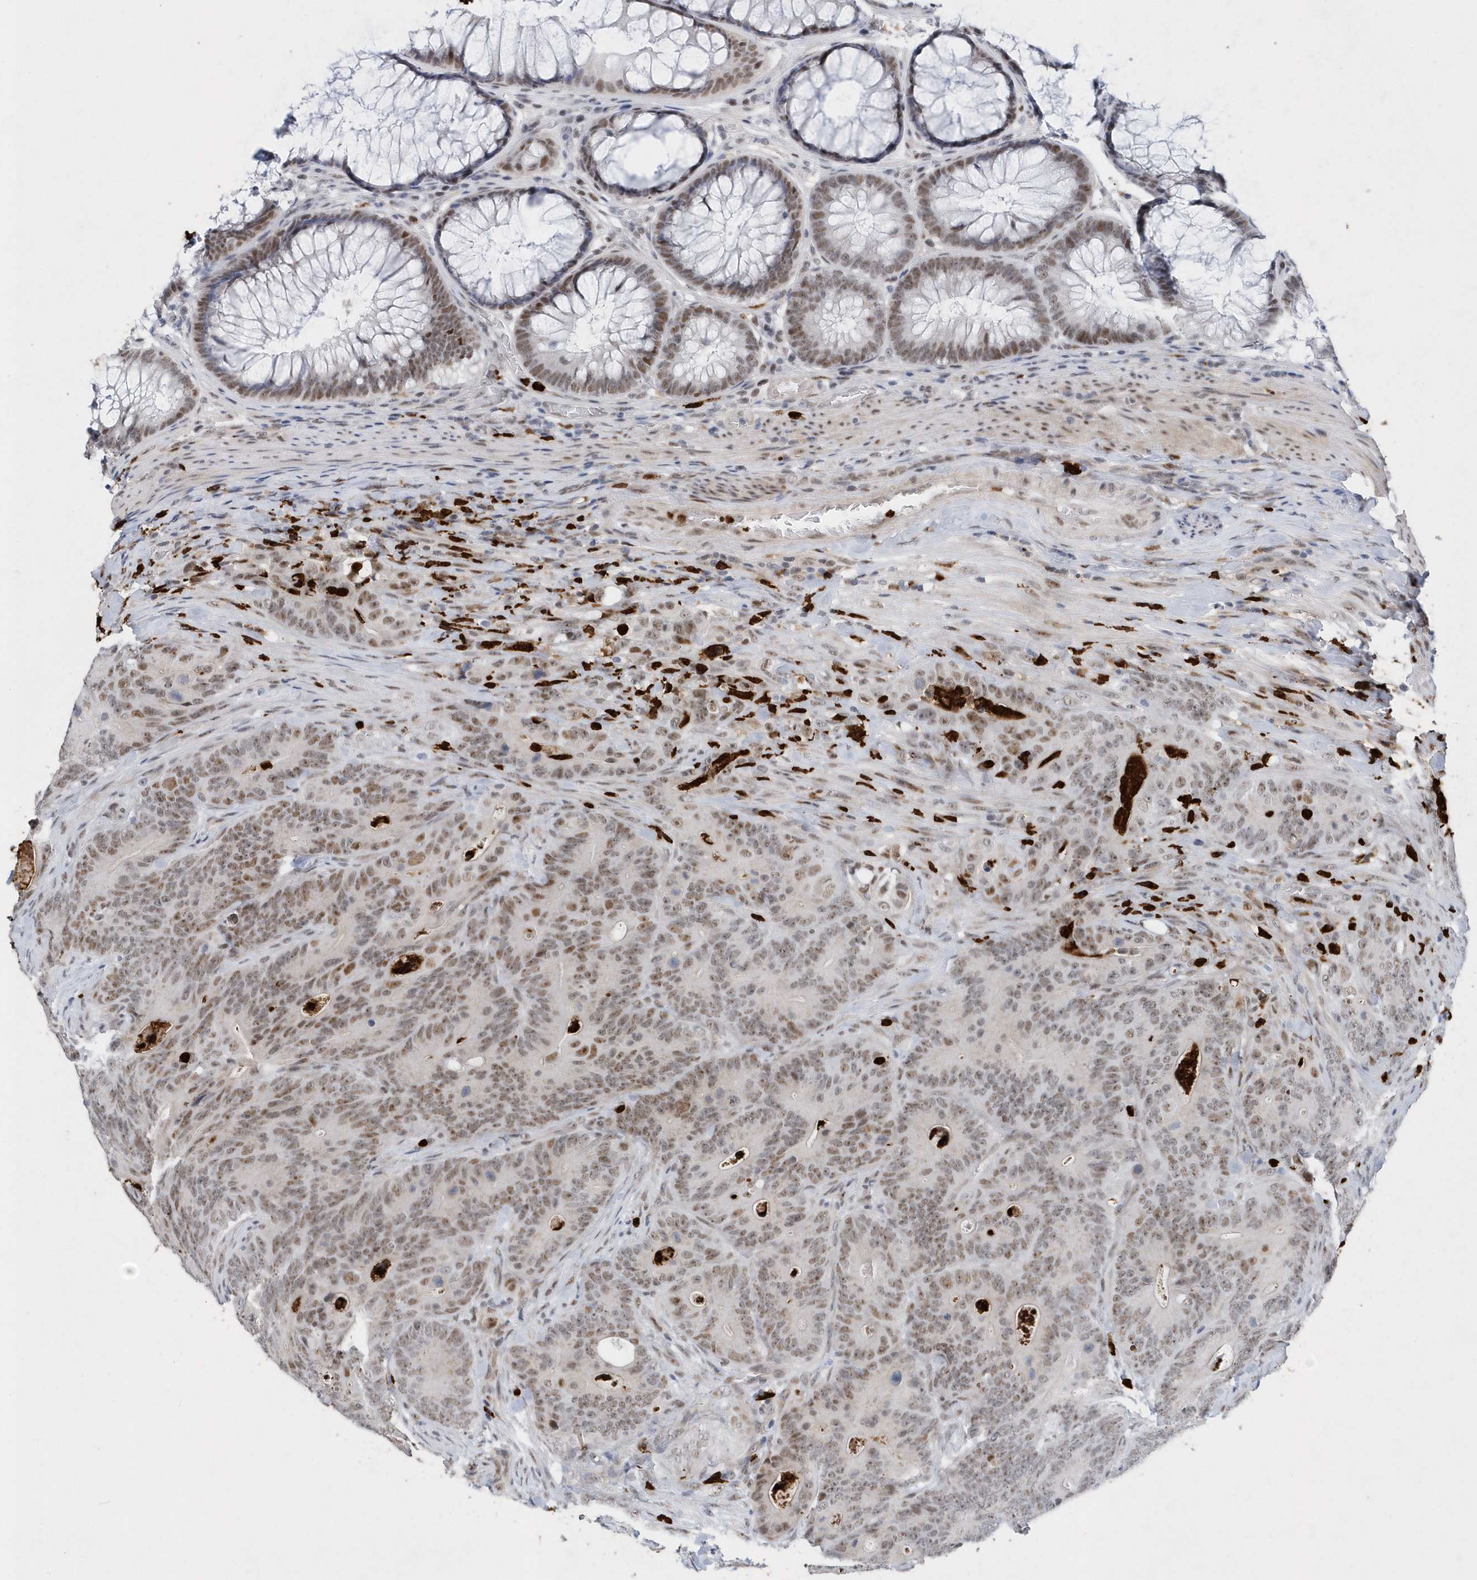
{"staining": {"intensity": "moderate", "quantity": ">75%", "location": "nuclear"}, "tissue": "colorectal cancer", "cell_type": "Tumor cells", "image_type": "cancer", "snomed": [{"axis": "morphology", "description": "Normal tissue, NOS"}, {"axis": "topography", "description": "Colon"}], "caption": "Colorectal cancer stained with immunohistochemistry reveals moderate nuclear staining in about >75% of tumor cells.", "gene": "RPP30", "patient": {"sex": "female", "age": 82}}